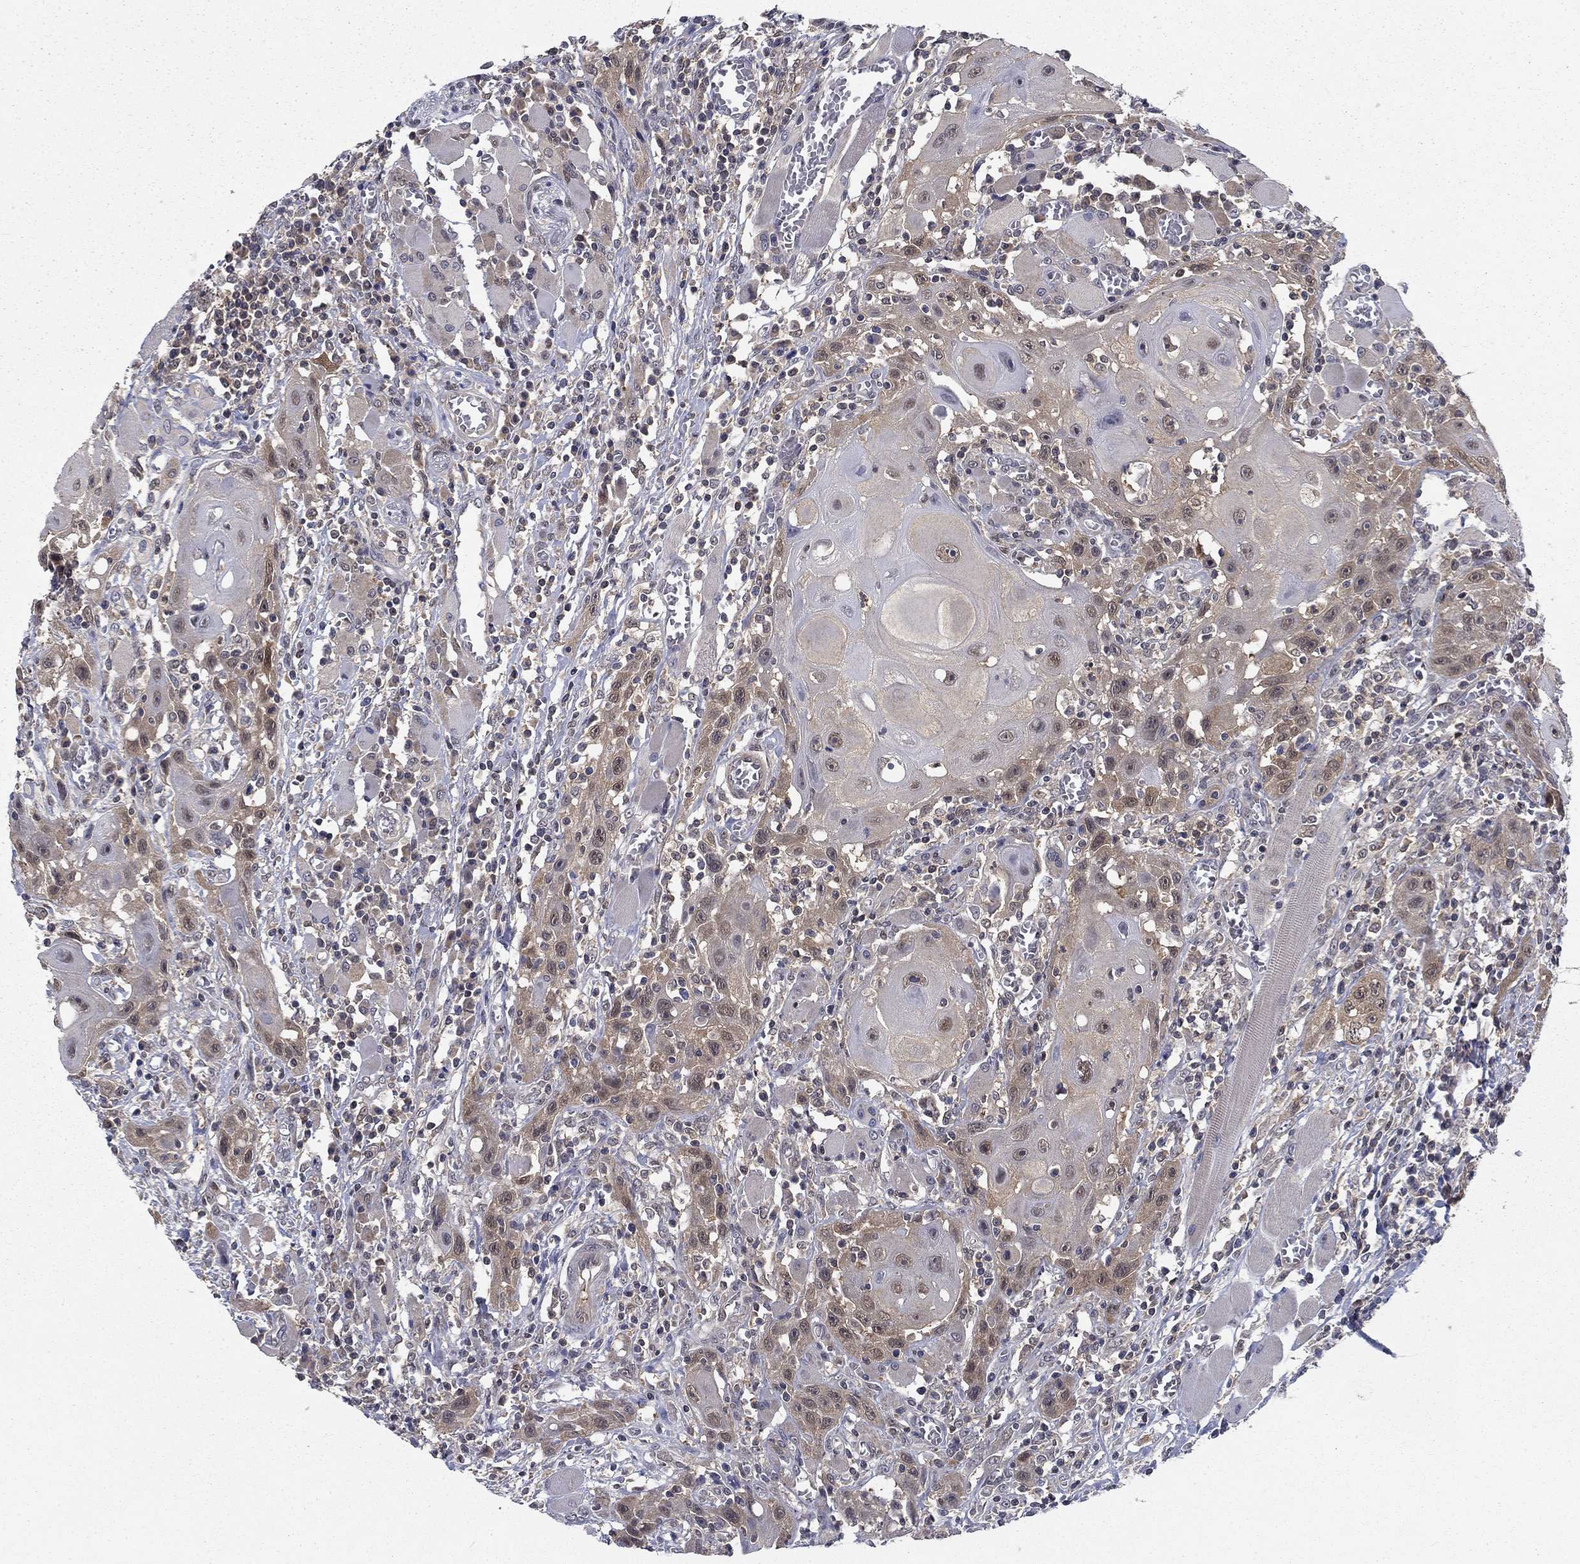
{"staining": {"intensity": "weak", "quantity": "<25%", "location": "cytoplasmic/membranous"}, "tissue": "head and neck cancer", "cell_type": "Tumor cells", "image_type": "cancer", "snomed": [{"axis": "morphology", "description": "Normal tissue, NOS"}, {"axis": "morphology", "description": "Squamous cell carcinoma, NOS"}, {"axis": "topography", "description": "Oral tissue"}, {"axis": "topography", "description": "Head-Neck"}], "caption": "Protein analysis of head and neck squamous cell carcinoma exhibits no significant staining in tumor cells. Nuclei are stained in blue.", "gene": "NIT2", "patient": {"sex": "male", "age": 71}}